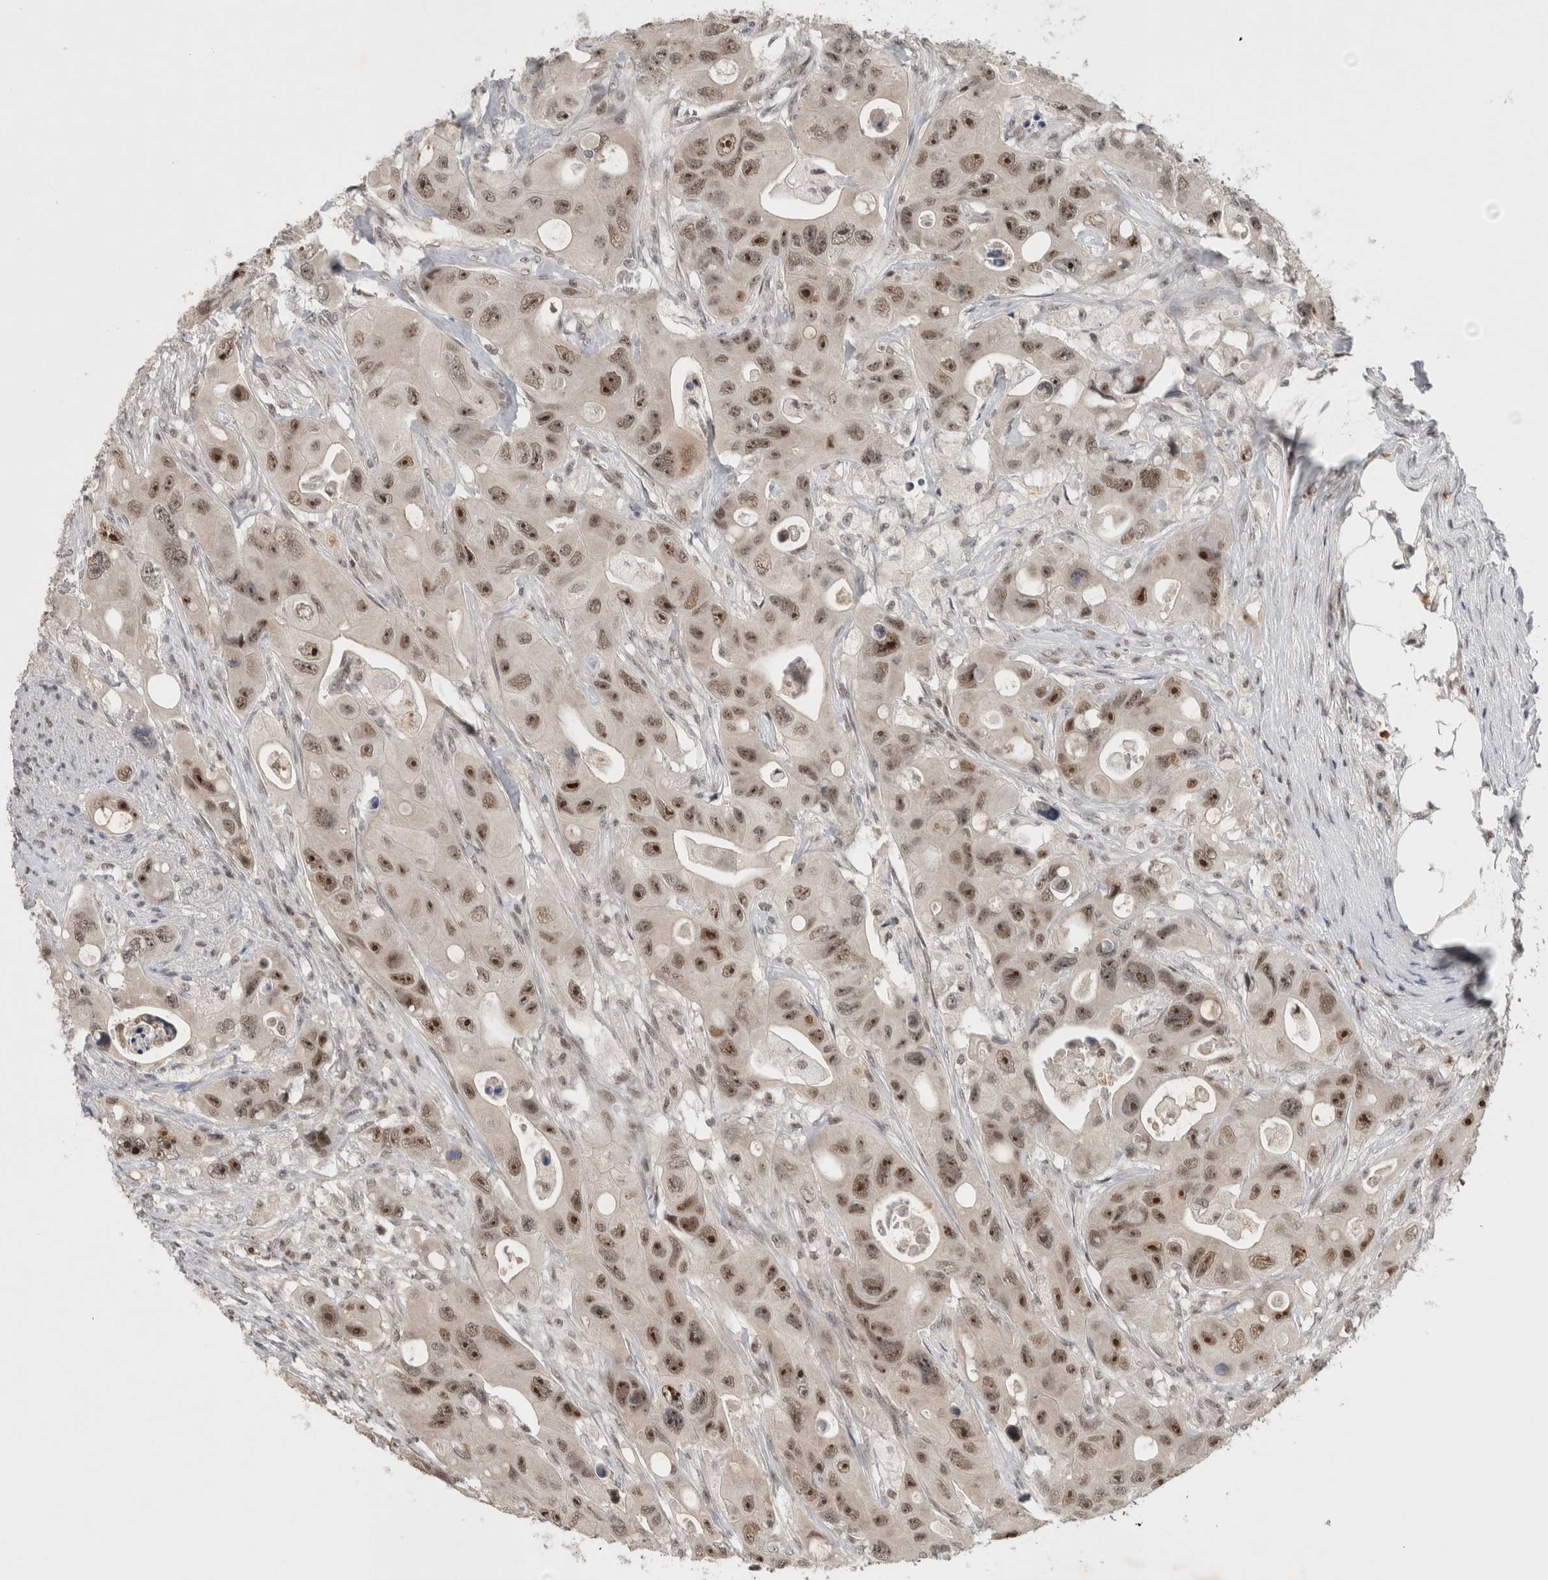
{"staining": {"intensity": "moderate", "quantity": ">75%", "location": "nuclear"}, "tissue": "colorectal cancer", "cell_type": "Tumor cells", "image_type": "cancer", "snomed": [{"axis": "morphology", "description": "Adenocarcinoma, NOS"}, {"axis": "topography", "description": "Colon"}], "caption": "Colorectal cancer (adenocarcinoma) tissue demonstrates moderate nuclear staining in about >75% of tumor cells", "gene": "HESX1", "patient": {"sex": "female", "age": 46}}